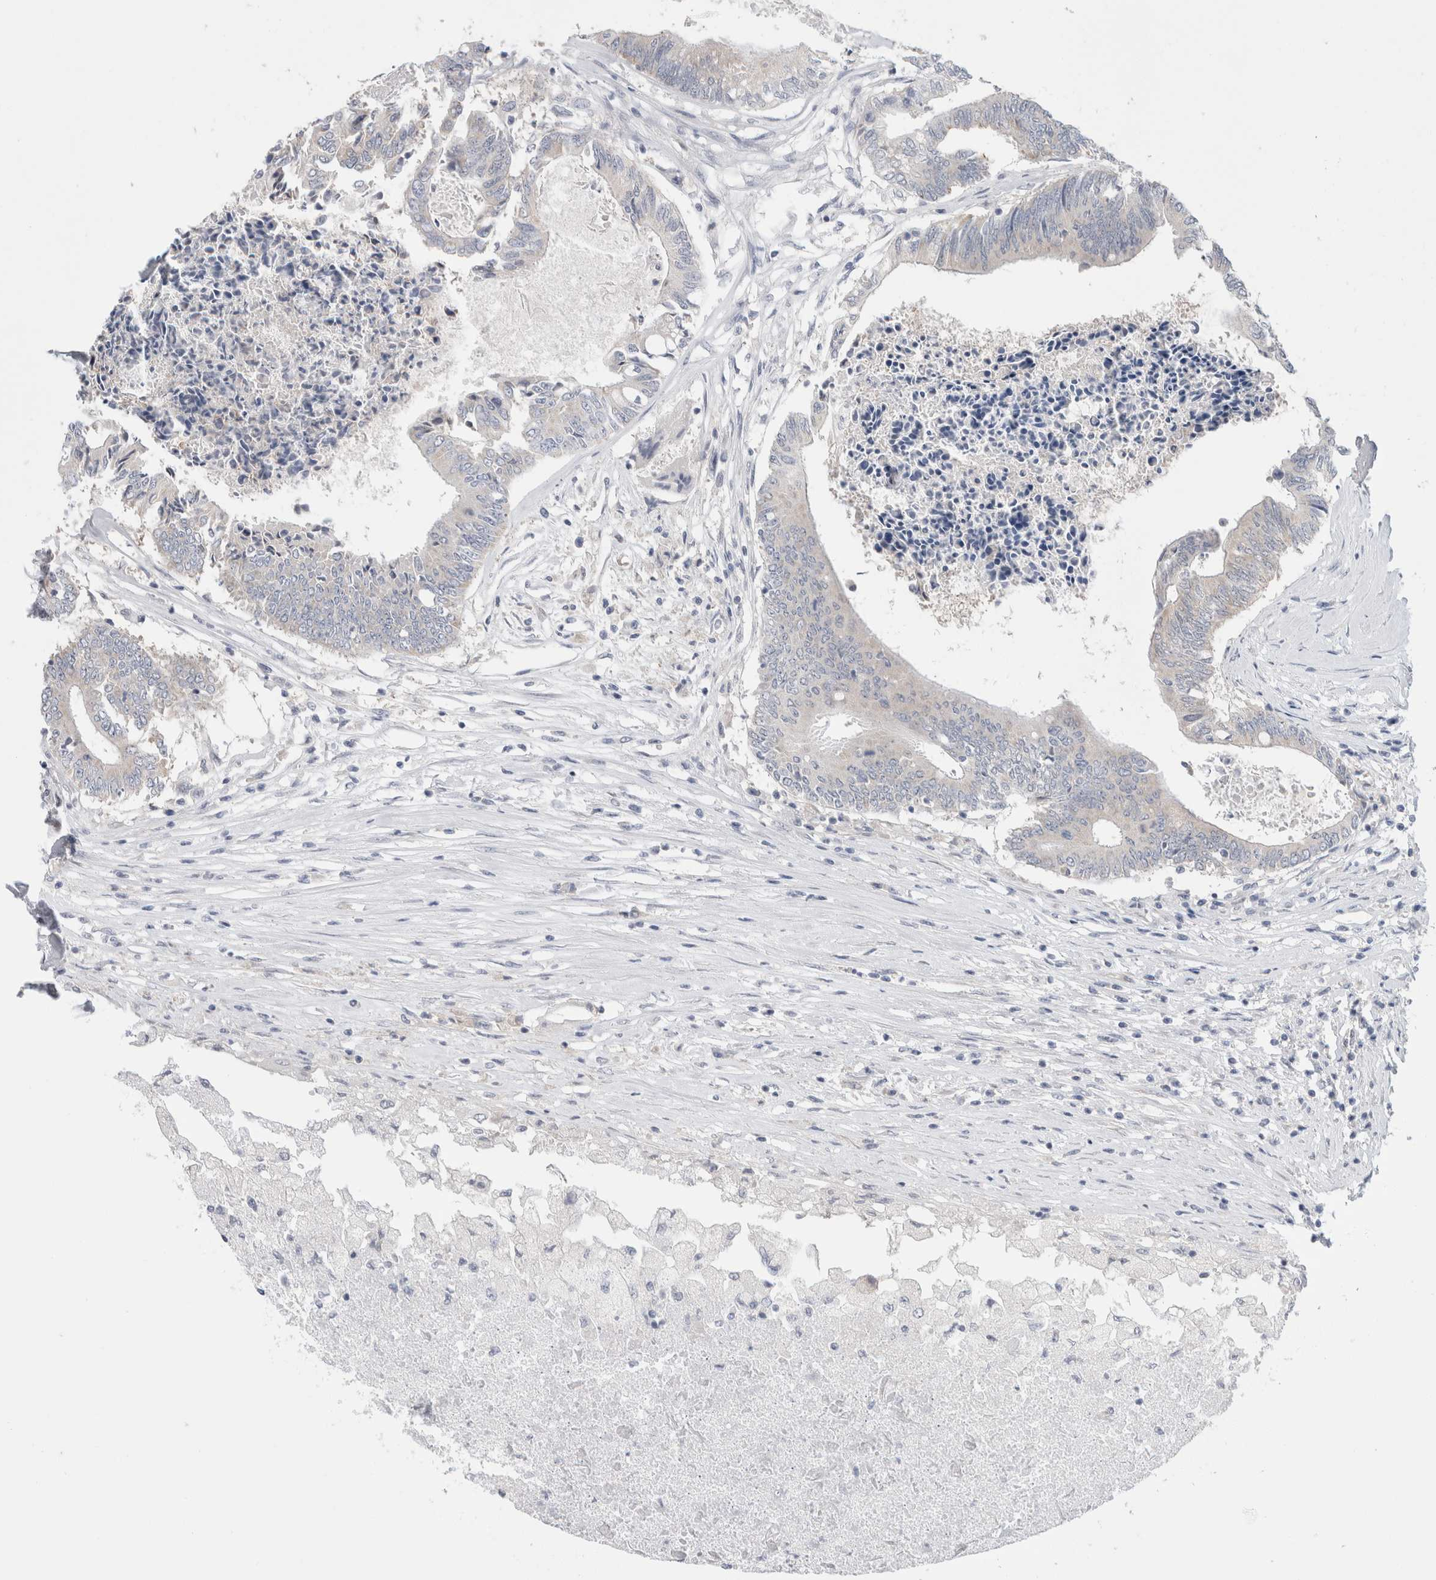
{"staining": {"intensity": "weak", "quantity": "<25%", "location": "cytoplasmic/membranous"}, "tissue": "colorectal cancer", "cell_type": "Tumor cells", "image_type": "cancer", "snomed": [{"axis": "morphology", "description": "Adenocarcinoma, NOS"}, {"axis": "topography", "description": "Rectum"}], "caption": "An immunohistochemistry (IHC) photomicrograph of colorectal adenocarcinoma is shown. There is no staining in tumor cells of colorectal adenocarcinoma. (DAB (3,3'-diaminobenzidine) immunohistochemistry visualized using brightfield microscopy, high magnification).", "gene": "NDOR1", "patient": {"sex": "male", "age": 63}}